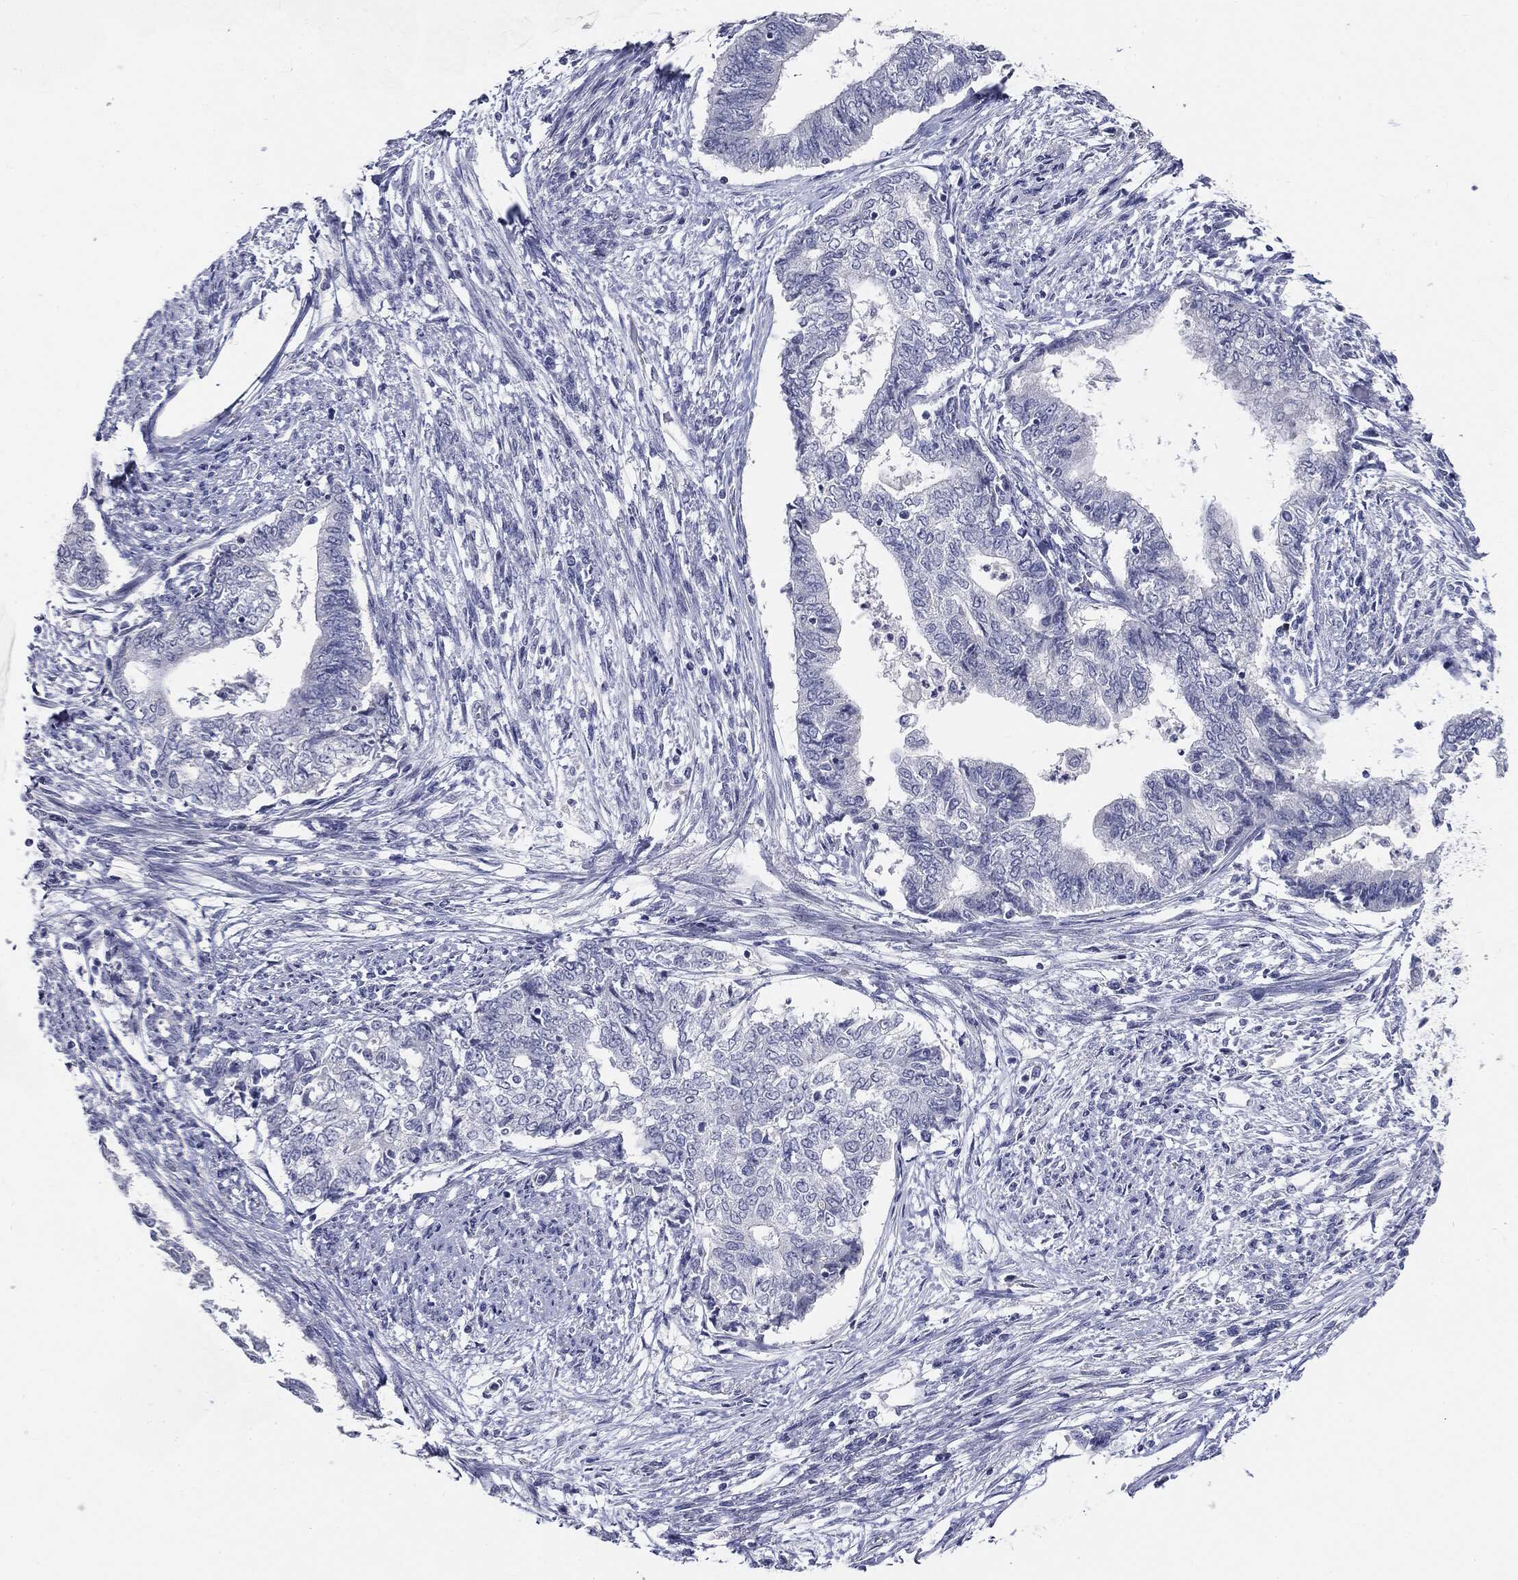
{"staining": {"intensity": "negative", "quantity": "none", "location": "none"}, "tissue": "endometrial cancer", "cell_type": "Tumor cells", "image_type": "cancer", "snomed": [{"axis": "morphology", "description": "Adenocarcinoma, NOS"}, {"axis": "topography", "description": "Endometrium"}], "caption": "This is an immunohistochemistry (IHC) micrograph of human endometrial cancer (adenocarcinoma). There is no expression in tumor cells.", "gene": "CGB1", "patient": {"sex": "female", "age": 65}}